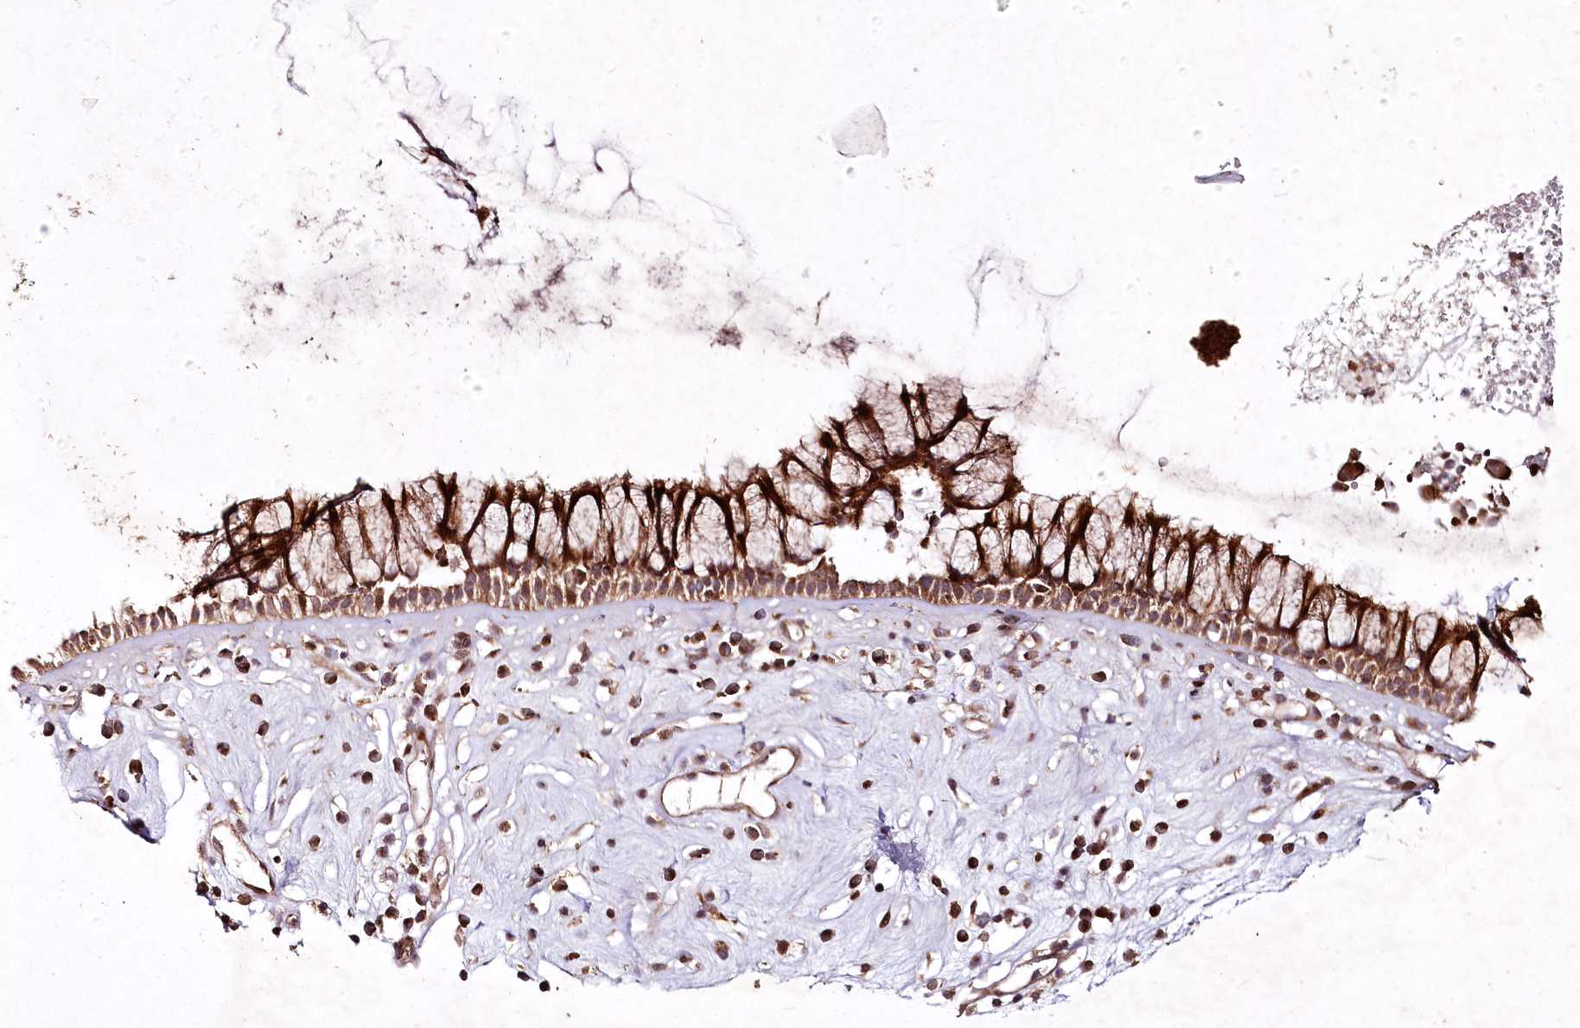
{"staining": {"intensity": "strong", "quantity": ">75%", "location": "cytoplasmic/membranous"}, "tissue": "nasopharynx", "cell_type": "Respiratory epithelial cells", "image_type": "normal", "snomed": [{"axis": "morphology", "description": "Normal tissue, NOS"}, {"axis": "morphology", "description": "Inflammation, NOS"}, {"axis": "topography", "description": "Nasopharynx"}], "caption": "Protein analysis of unremarkable nasopharynx reveals strong cytoplasmic/membranous expression in approximately >75% of respiratory epithelial cells.", "gene": "PSTK", "patient": {"sex": "male", "age": 29}}